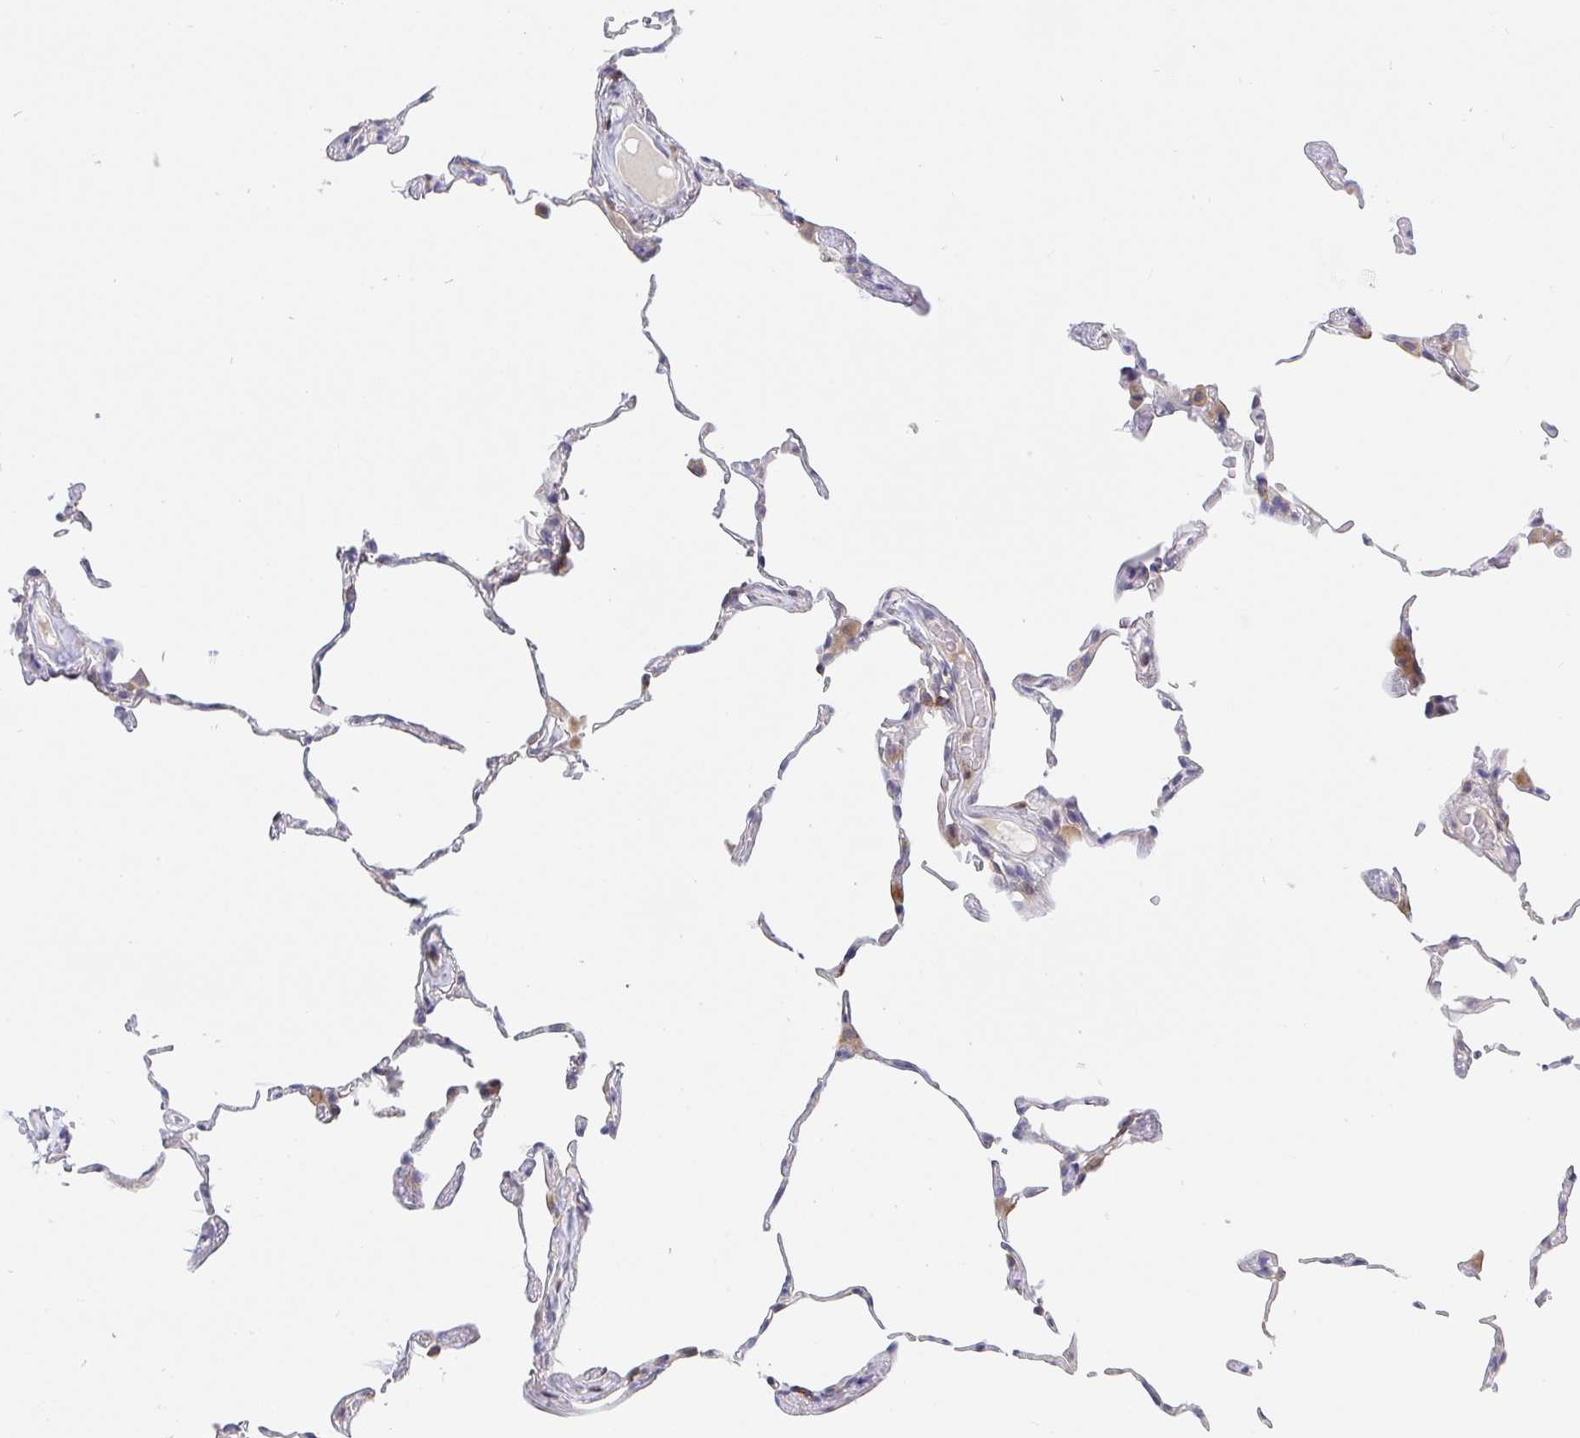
{"staining": {"intensity": "negative", "quantity": "none", "location": "none"}, "tissue": "lung", "cell_type": "Alveolar cells", "image_type": "normal", "snomed": [{"axis": "morphology", "description": "Normal tissue, NOS"}, {"axis": "topography", "description": "Lung"}], "caption": "The histopathology image displays no significant expression in alveolar cells of lung.", "gene": "FRMD3", "patient": {"sex": "female", "age": 57}}